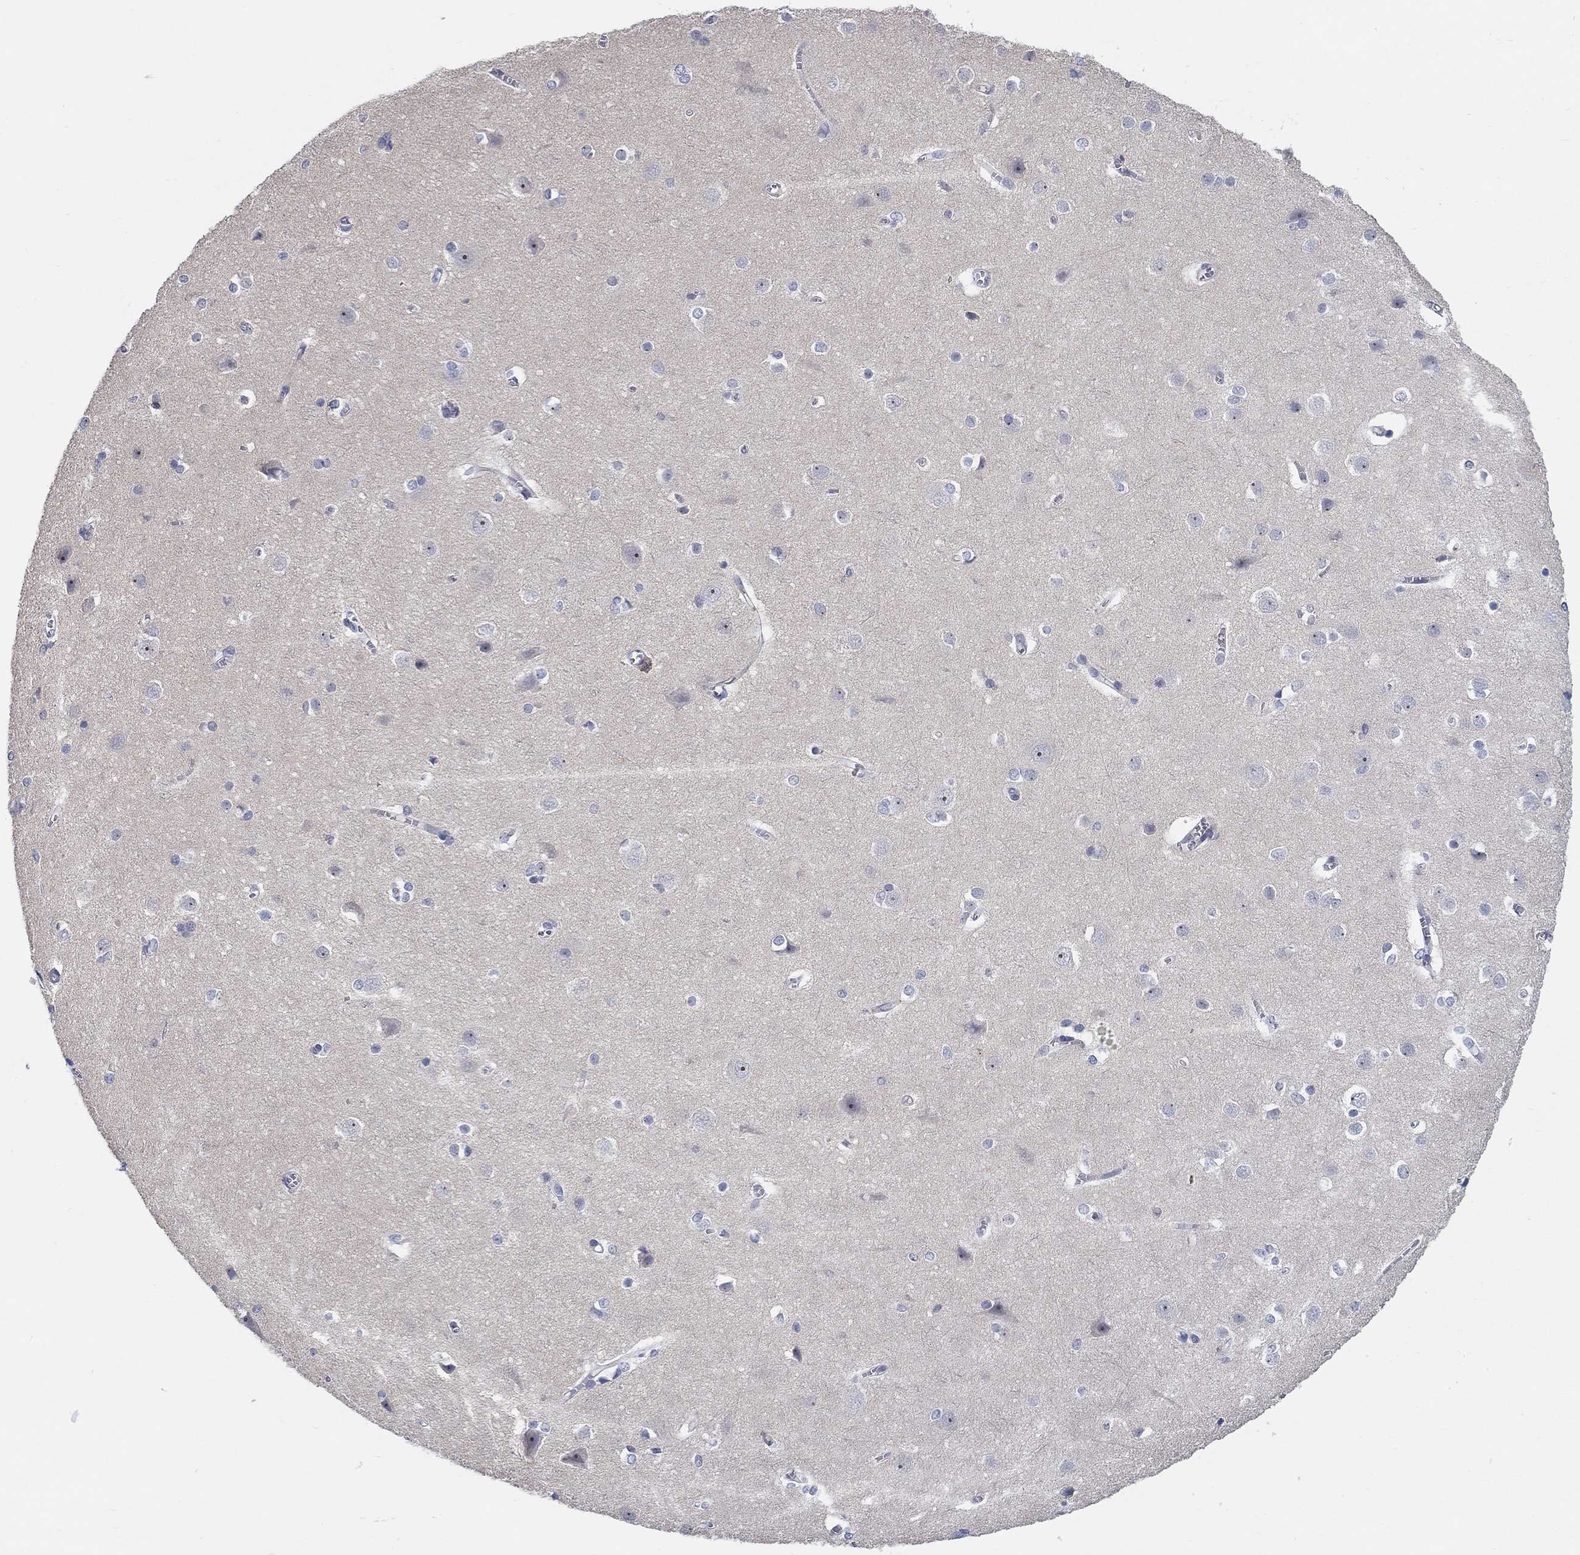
{"staining": {"intensity": "negative", "quantity": "none", "location": "none"}, "tissue": "cerebral cortex", "cell_type": "Endothelial cells", "image_type": "normal", "snomed": [{"axis": "morphology", "description": "Normal tissue, NOS"}, {"axis": "topography", "description": "Cerebral cortex"}], "caption": "Immunohistochemistry photomicrograph of unremarkable cerebral cortex: human cerebral cortex stained with DAB displays no significant protein positivity in endothelial cells.", "gene": "SMIM18", "patient": {"sex": "male", "age": 37}}